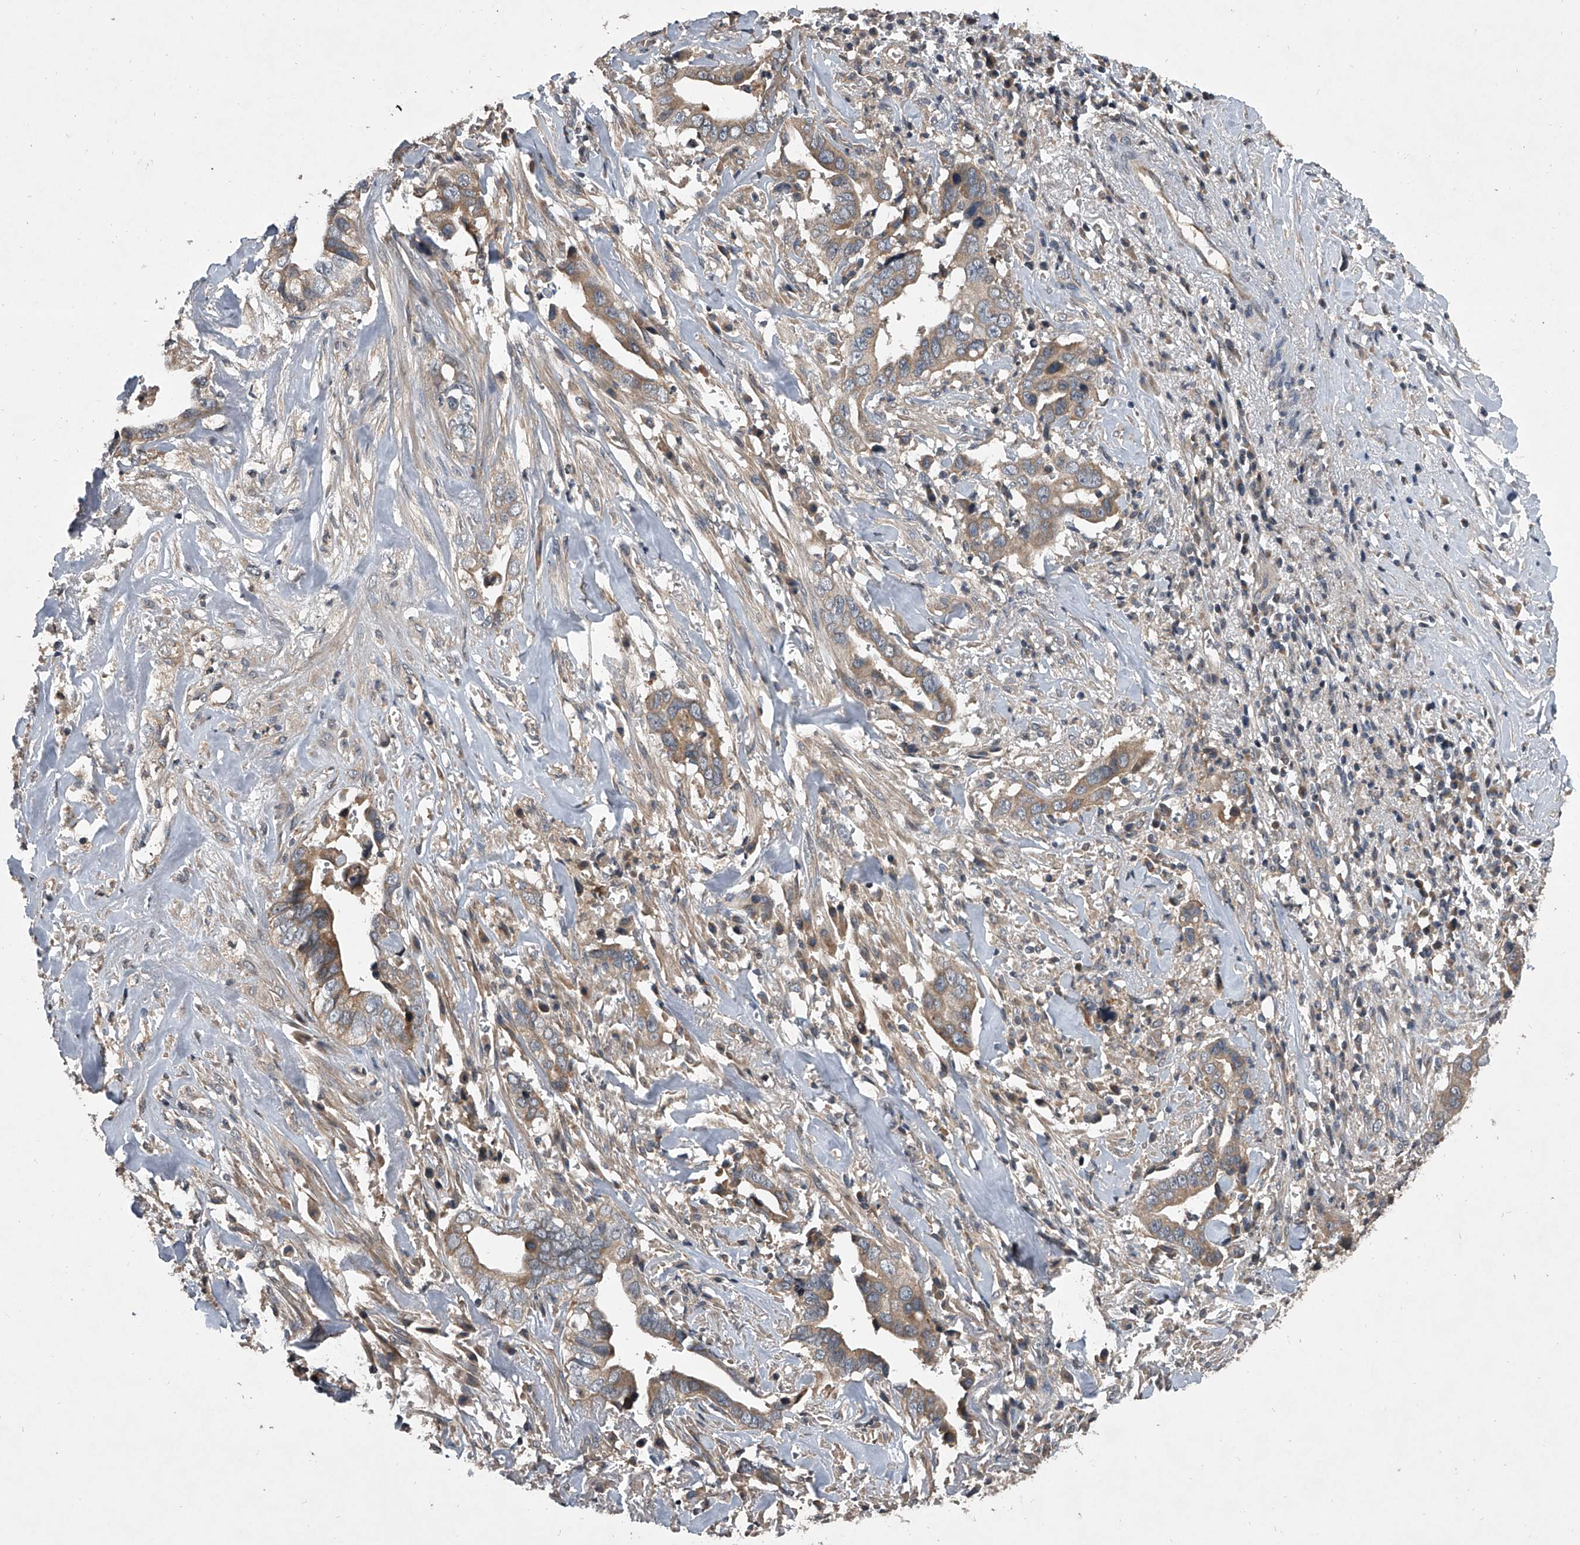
{"staining": {"intensity": "moderate", "quantity": "25%-75%", "location": "cytoplasmic/membranous"}, "tissue": "liver cancer", "cell_type": "Tumor cells", "image_type": "cancer", "snomed": [{"axis": "morphology", "description": "Cholangiocarcinoma"}, {"axis": "topography", "description": "Liver"}], "caption": "Moderate cytoplasmic/membranous staining is seen in about 25%-75% of tumor cells in liver cancer.", "gene": "NFS1", "patient": {"sex": "female", "age": 79}}